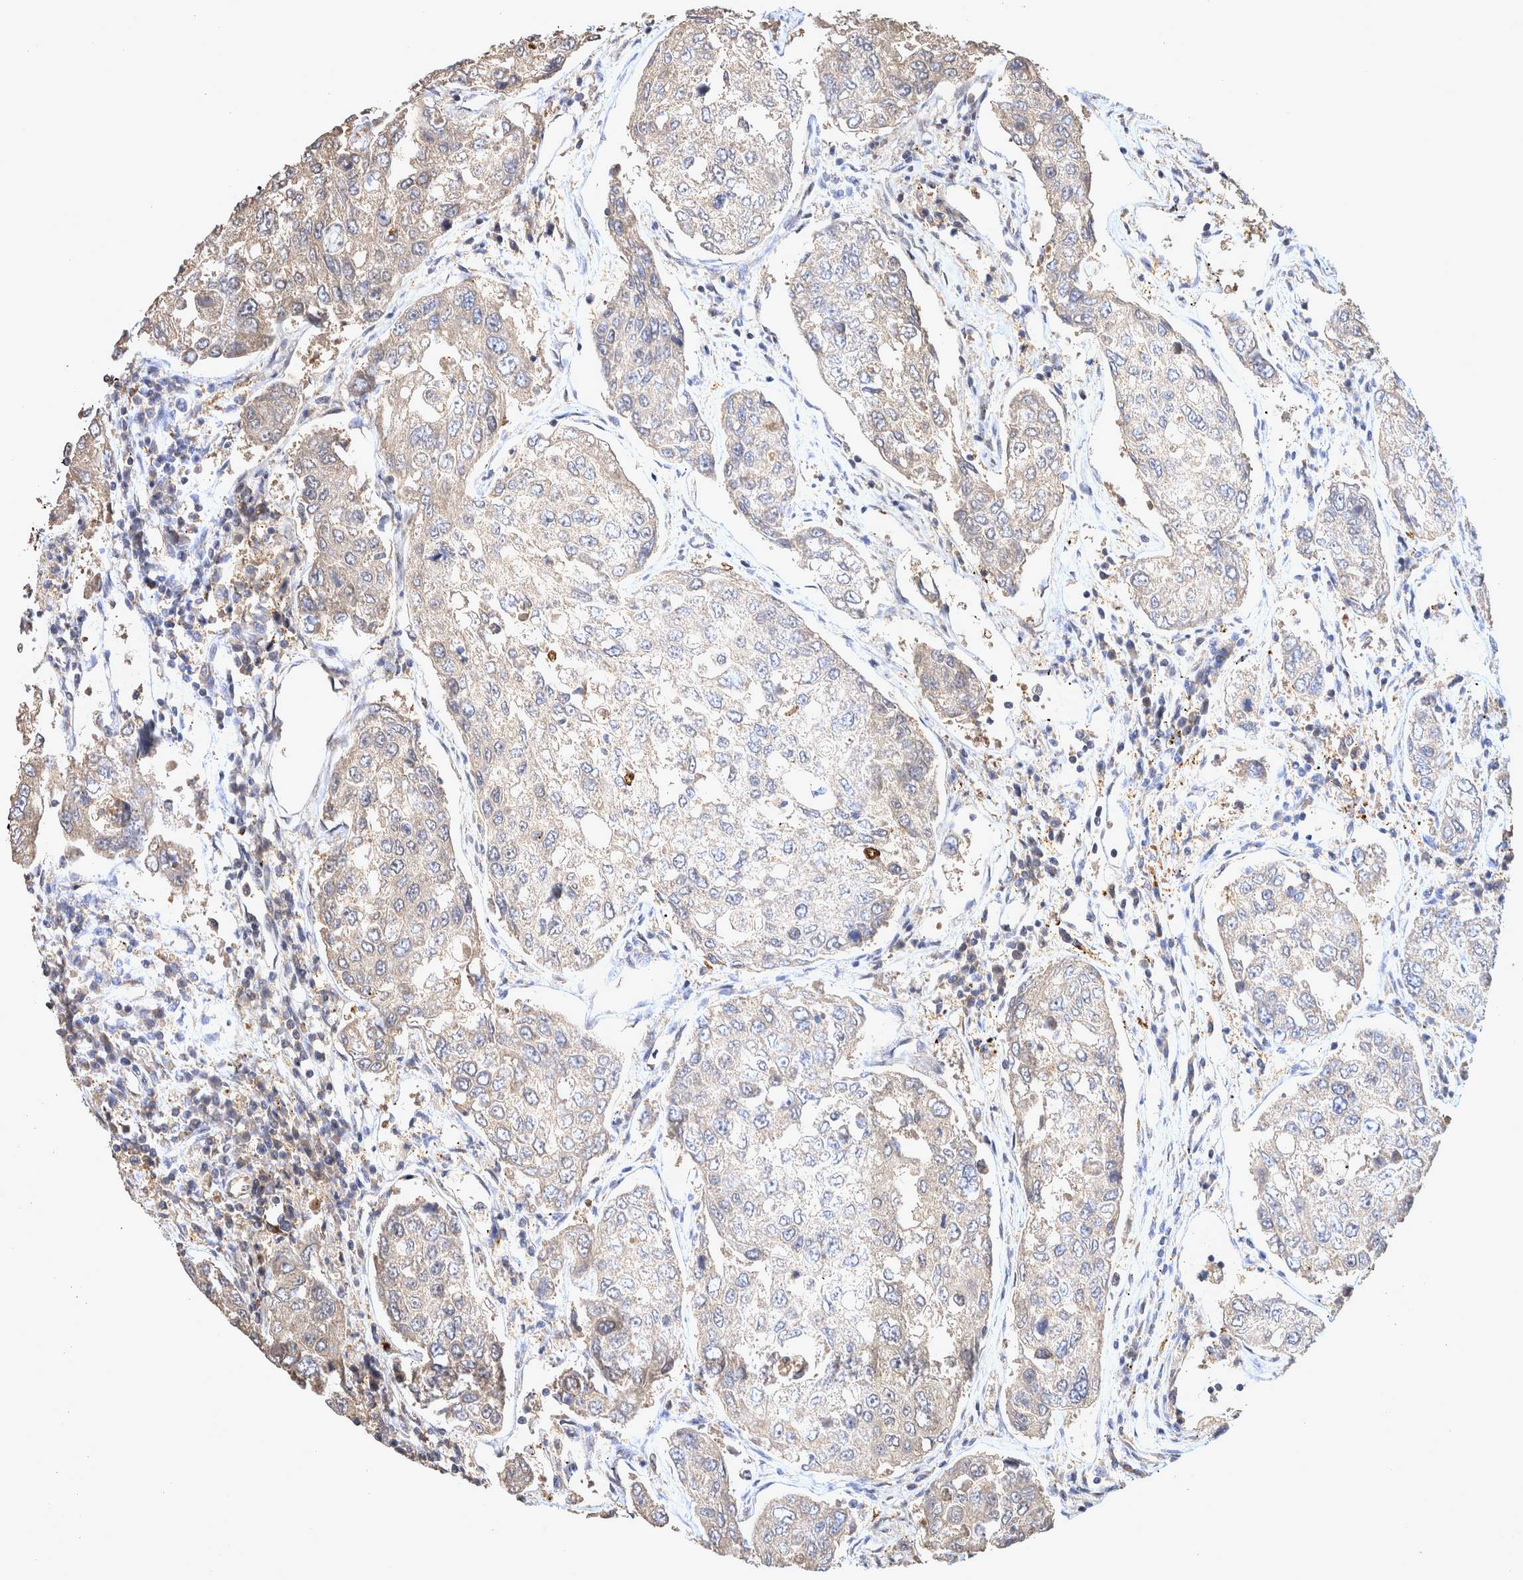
{"staining": {"intensity": "moderate", "quantity": "25%-75%", "location": "cytoplasmic/membranous"}, "tissue": "urothelial cancer", "cell_type": "Tumor cells", "image_type": "cancer", "snomed": [{"axis": "morphology", "description": "Urothelial carcinoma, High grade"}, {"axis": "topography", "description": "Lymph node"}, {"axis": "topography", "description": "Urinary bladder"}], "caption": "Human urothelial cancer stained for a protein (brown) reveals moderate cytoplasmic/membranous positive staining in approximately 25%-75% of tumor cells.", "gene": "ATXN2", "patient": {"sex": "male", "age": 51}}